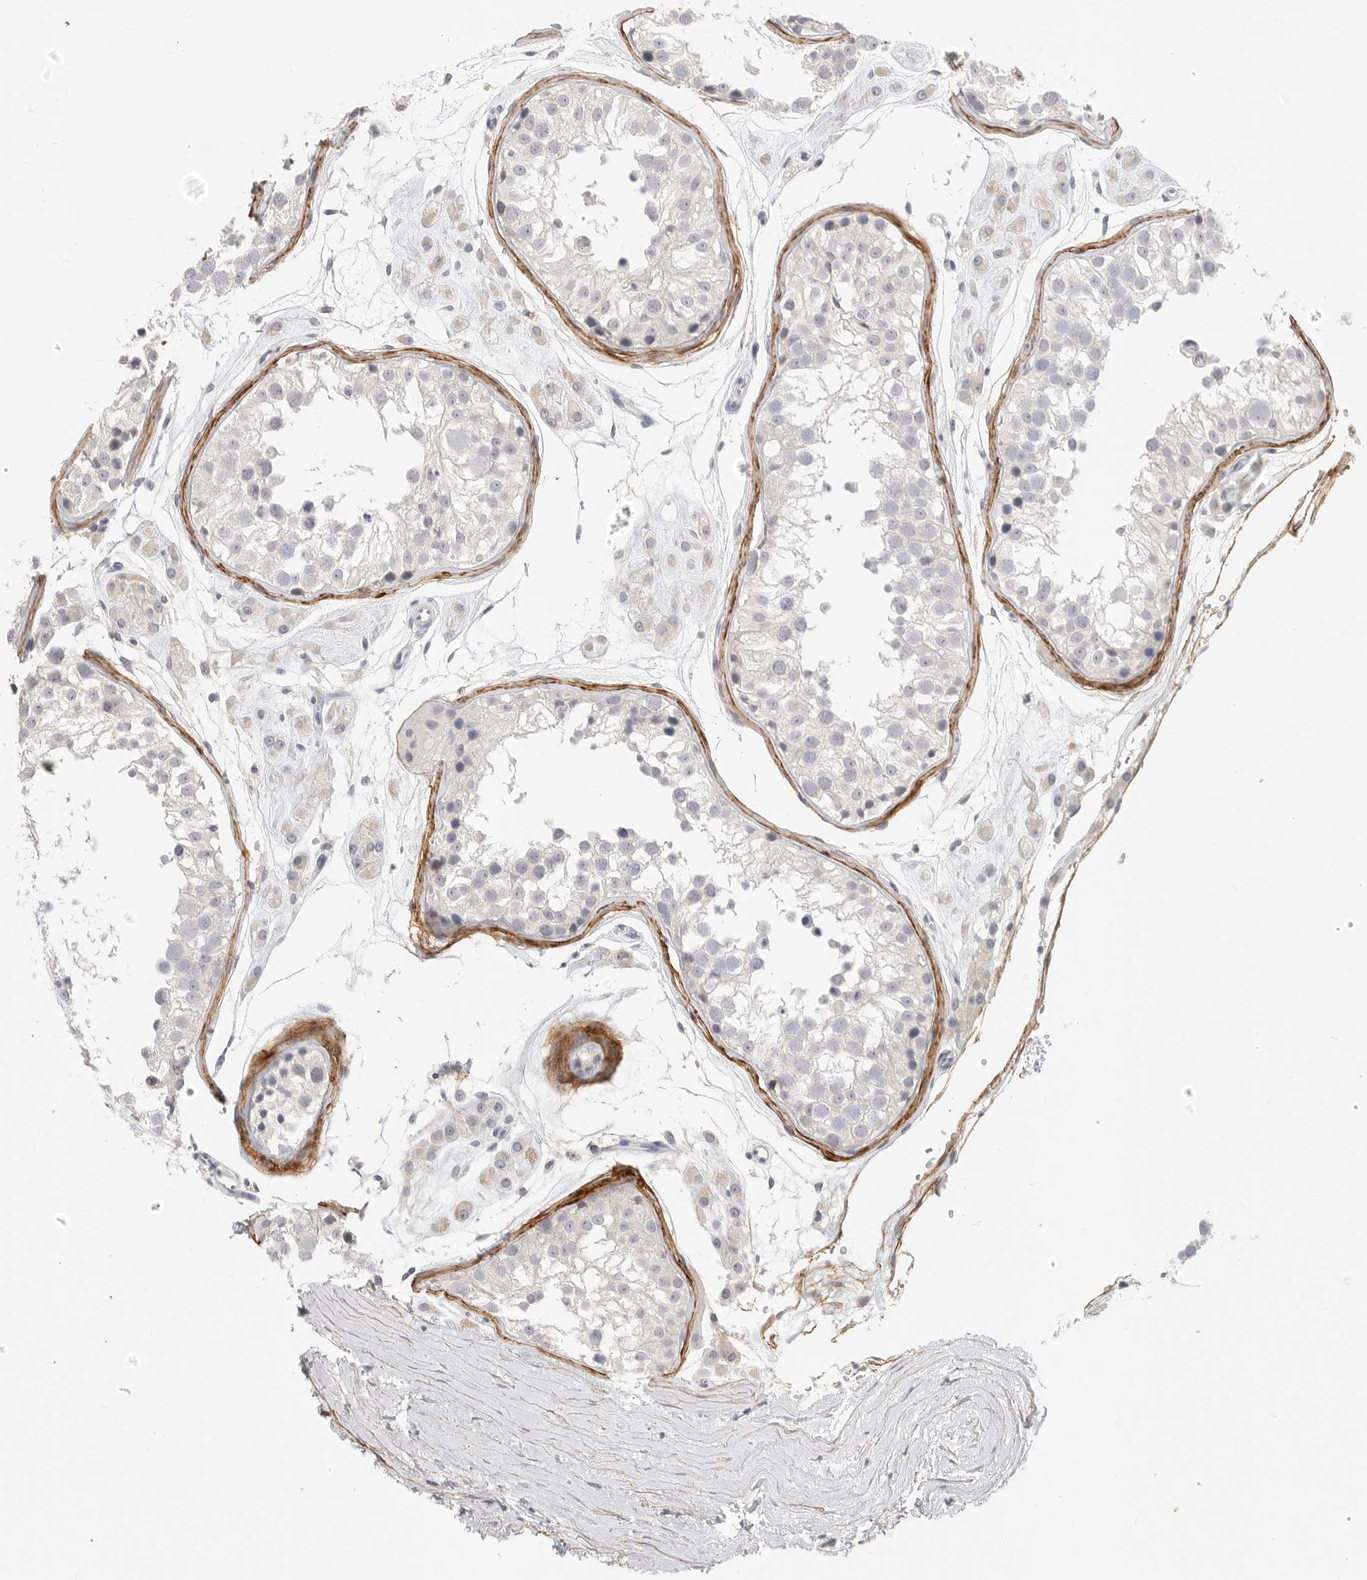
{"staining": {"intensity": "negative", "quantity": "none", "location": "none"}, "tissue": "testis", "cell_type": "Cells in seminiferous ducts", "image_type": "normal", "snomed": [{"axis": "morphology", "description": "Normal tissue, NOS"}, {"axis": "morphology", "description": "Adenocarcinoma, metastatic, NOS"}, {"axis": "topography", "description": "Testis"}], "caption": "High magnification brightfield microscopy of normal testis stained with DAB (3,3'-diaminobenzidine) (brown) and counterstained with hematoxylin (blue): cells in seminiferous ducts show no significant positivity. Nuclei are stained in blue.", "gene": "FBN2", "patient": {"sex": "male", "age": 26}}